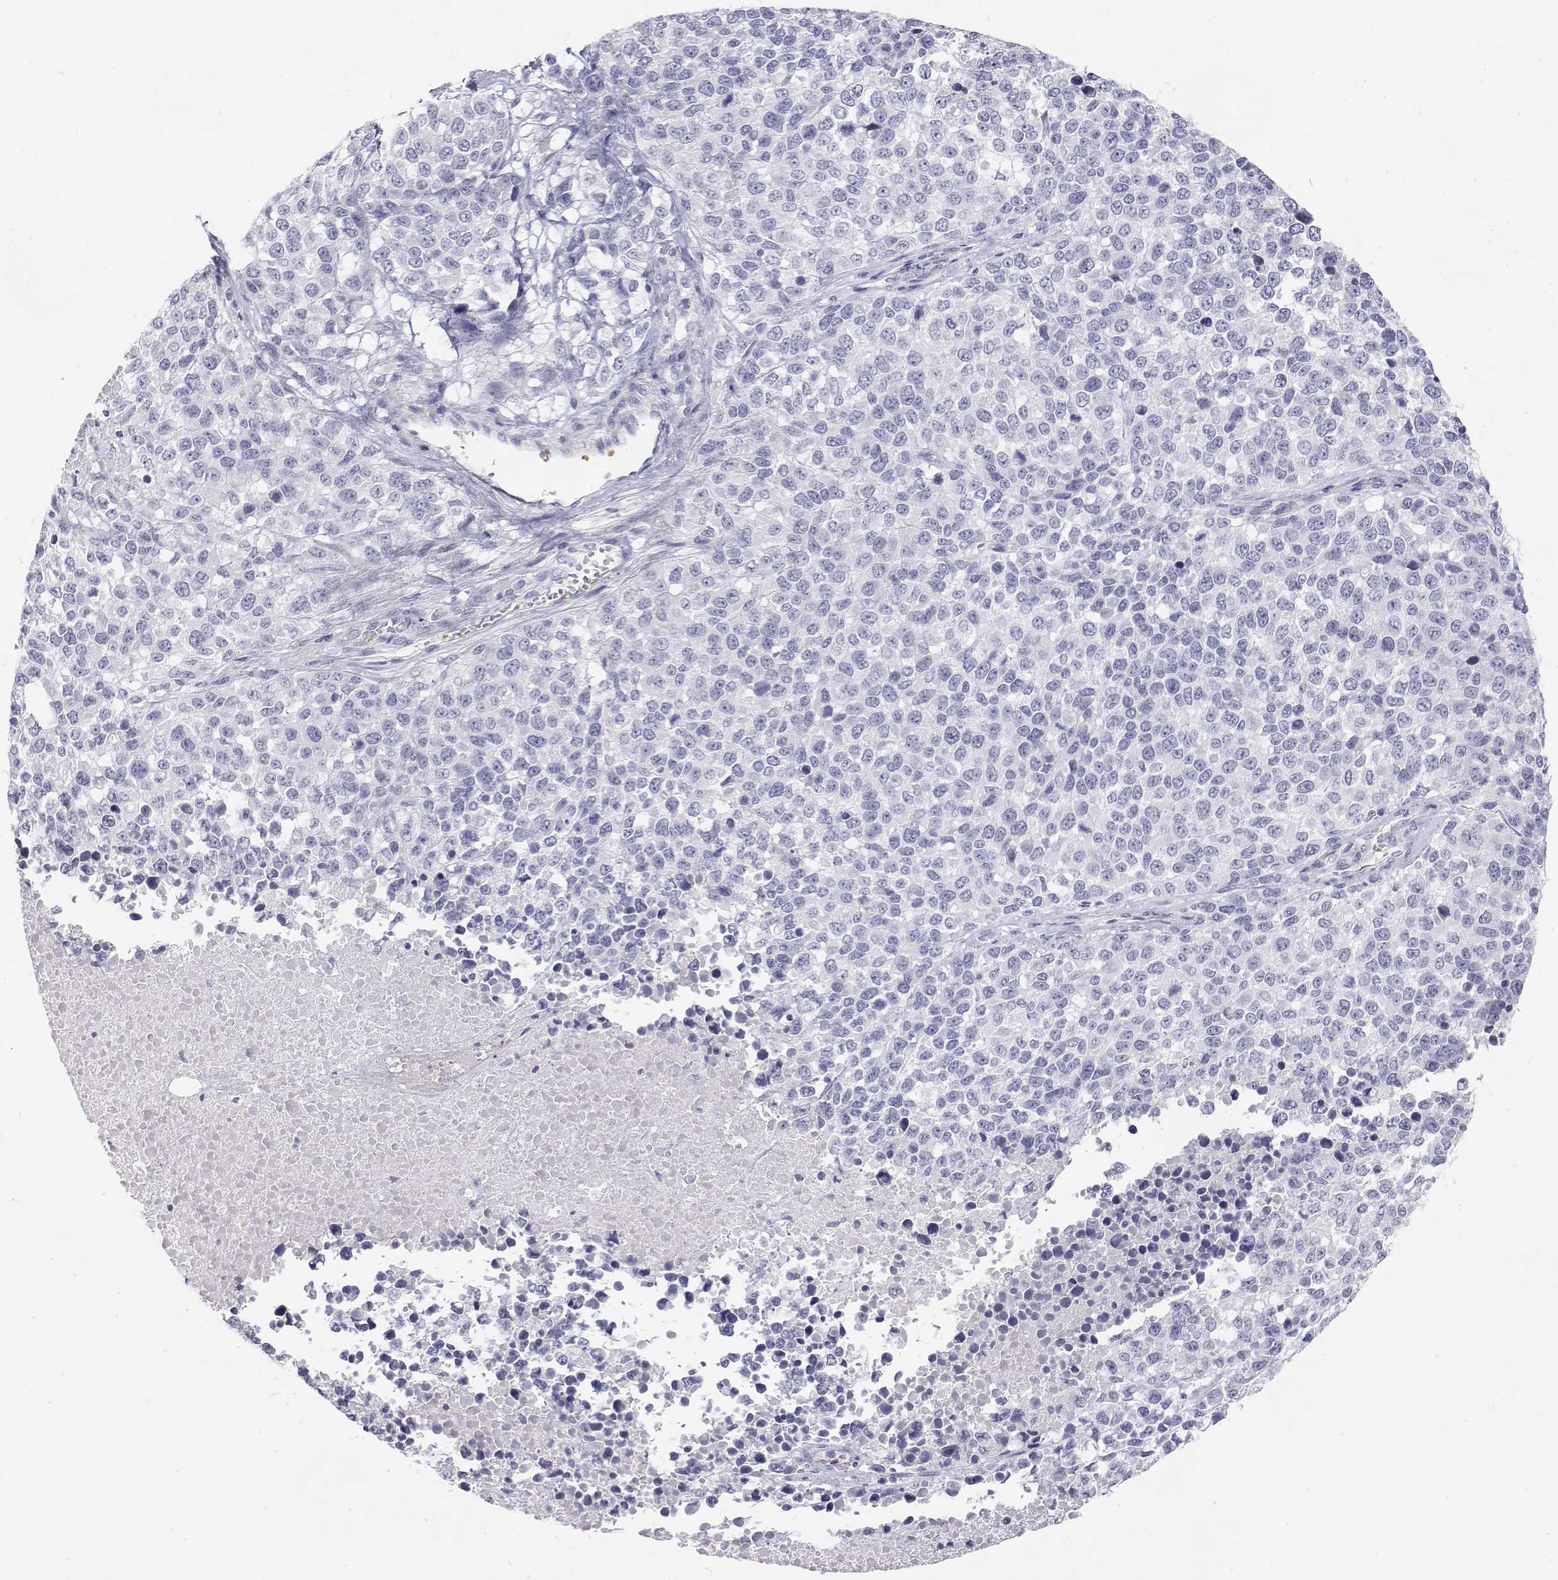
{"staining": {"intensity": "negative", "quantity": "none", "location": "none"}, "tissue": "melanoma", "cell_type": "Tumor cells", "image_type": "cancer", "snomed": [{"axis": "morphology", "description": "Malignant melanoma, Metastatic site"}, {"axis": "topography", "description": "Skin"}], "caption": "High magnification brightfield microscopy of malignant melanoma (metastatic site) stained with DAB (brown) and counterstained with hematoxylin (blue): tumor cells show no significant staining. The staining is performed using DAB brown chromogen with nuclei counter-stained in using hematoxylin.", "gene": "MISP", "patient": {"sex": "male", "age": 84}}